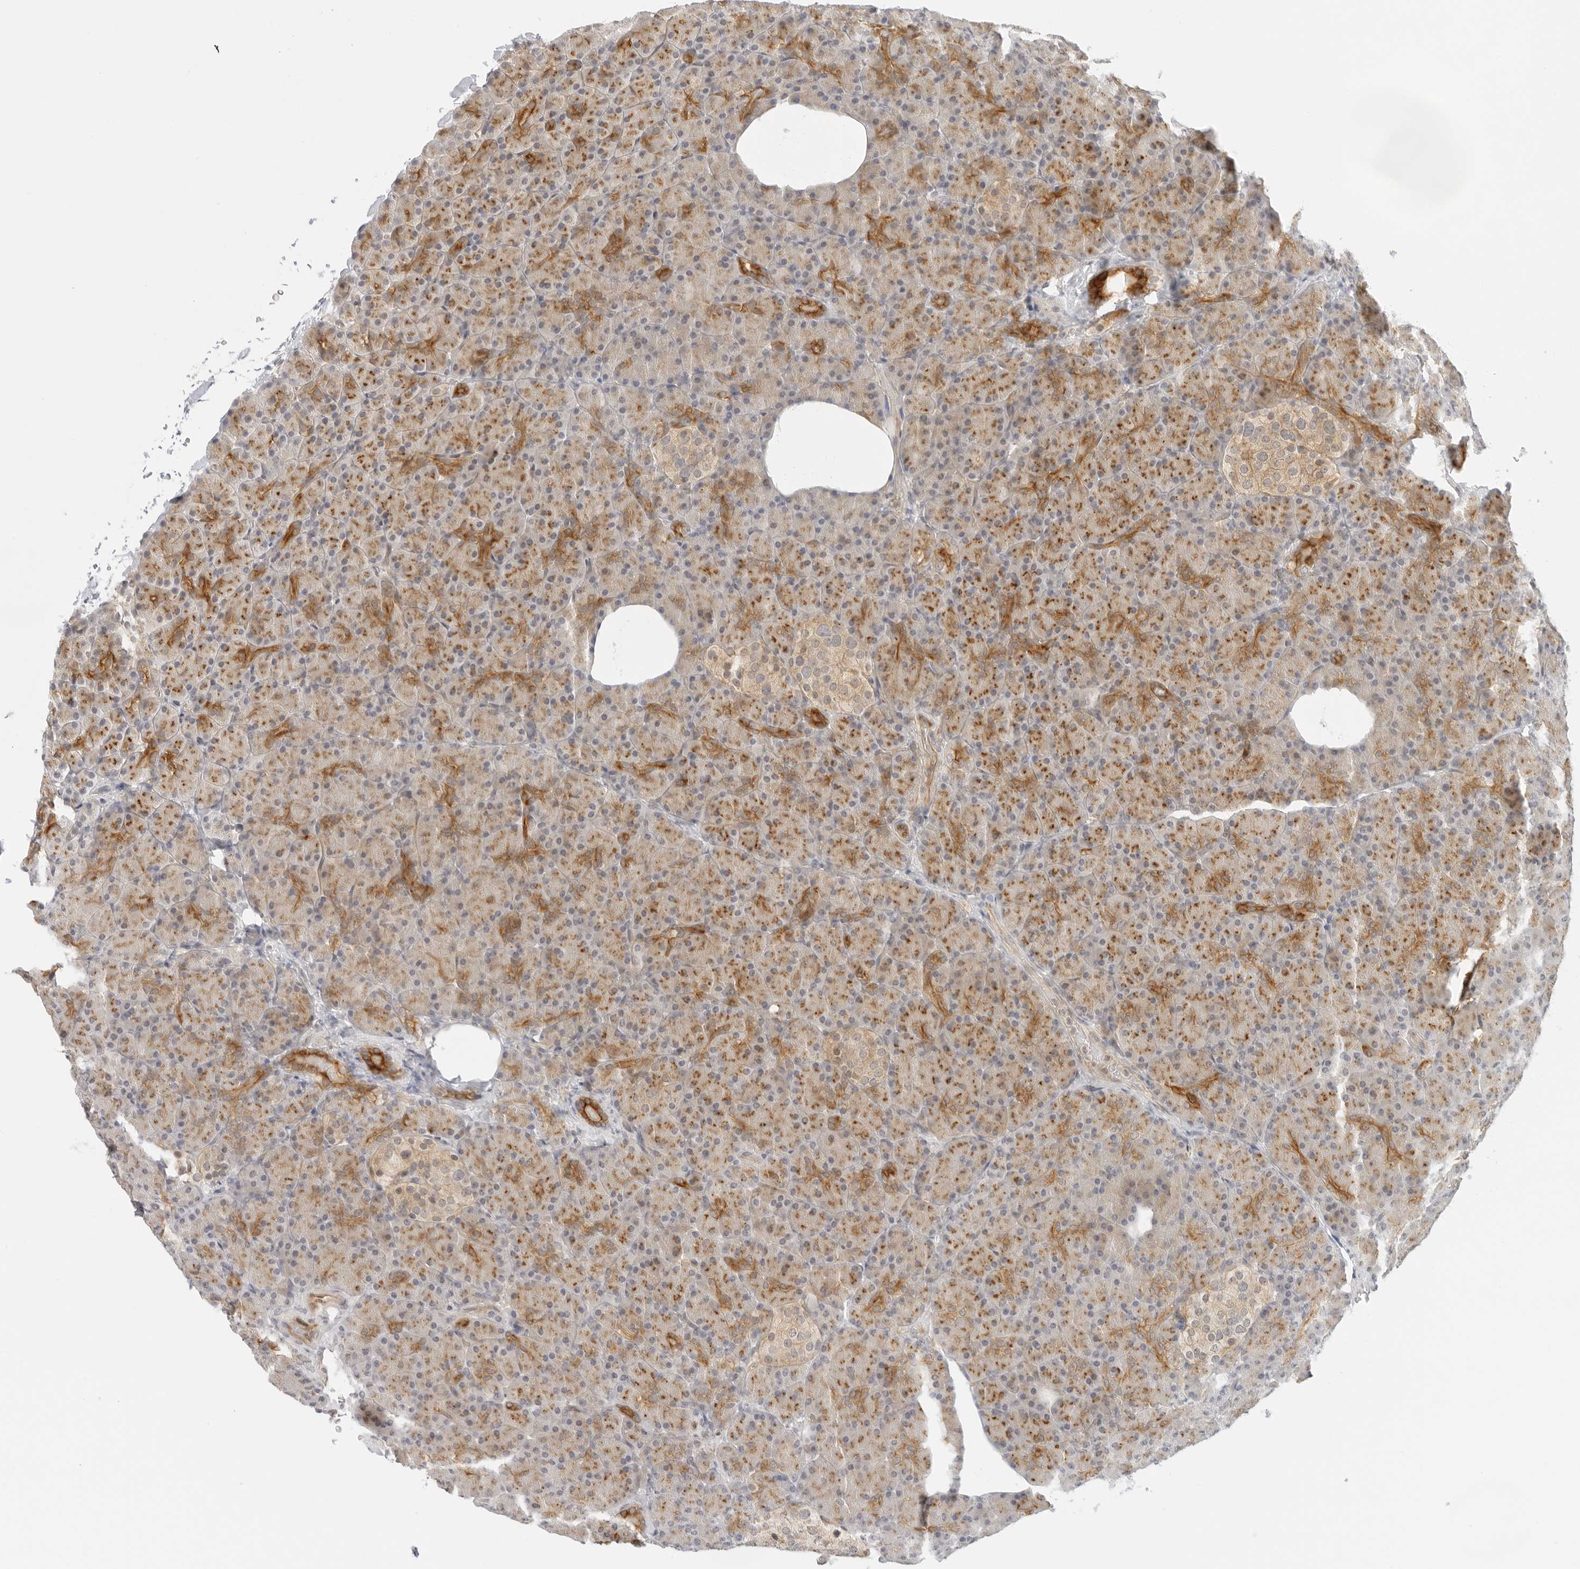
{"staining": {"intensity": "moderate", "quantity": ">75%", "location": "cytoplasmic/membranous"}, "tissue": "pancreas", "cell_type": "Exocrine glandular cells", "image_type": "normal", "snomed": [{"axis": "morphology", "description": "Normal tissue, NOS"}, {"axis": "topography", "description": "Pancreas"}], "caption": "The micrograph shows a brown stain indicating the presence of a protein in the cytoplasmic/membranous of exocrine glandular cells in pancreas. Using DAB (brown) and hematoxylin (blue) stains, captured at high magnification using brightfield microscopy.", "gene": "OSCP1", "patient": {"sex": "female", "age": 43}}